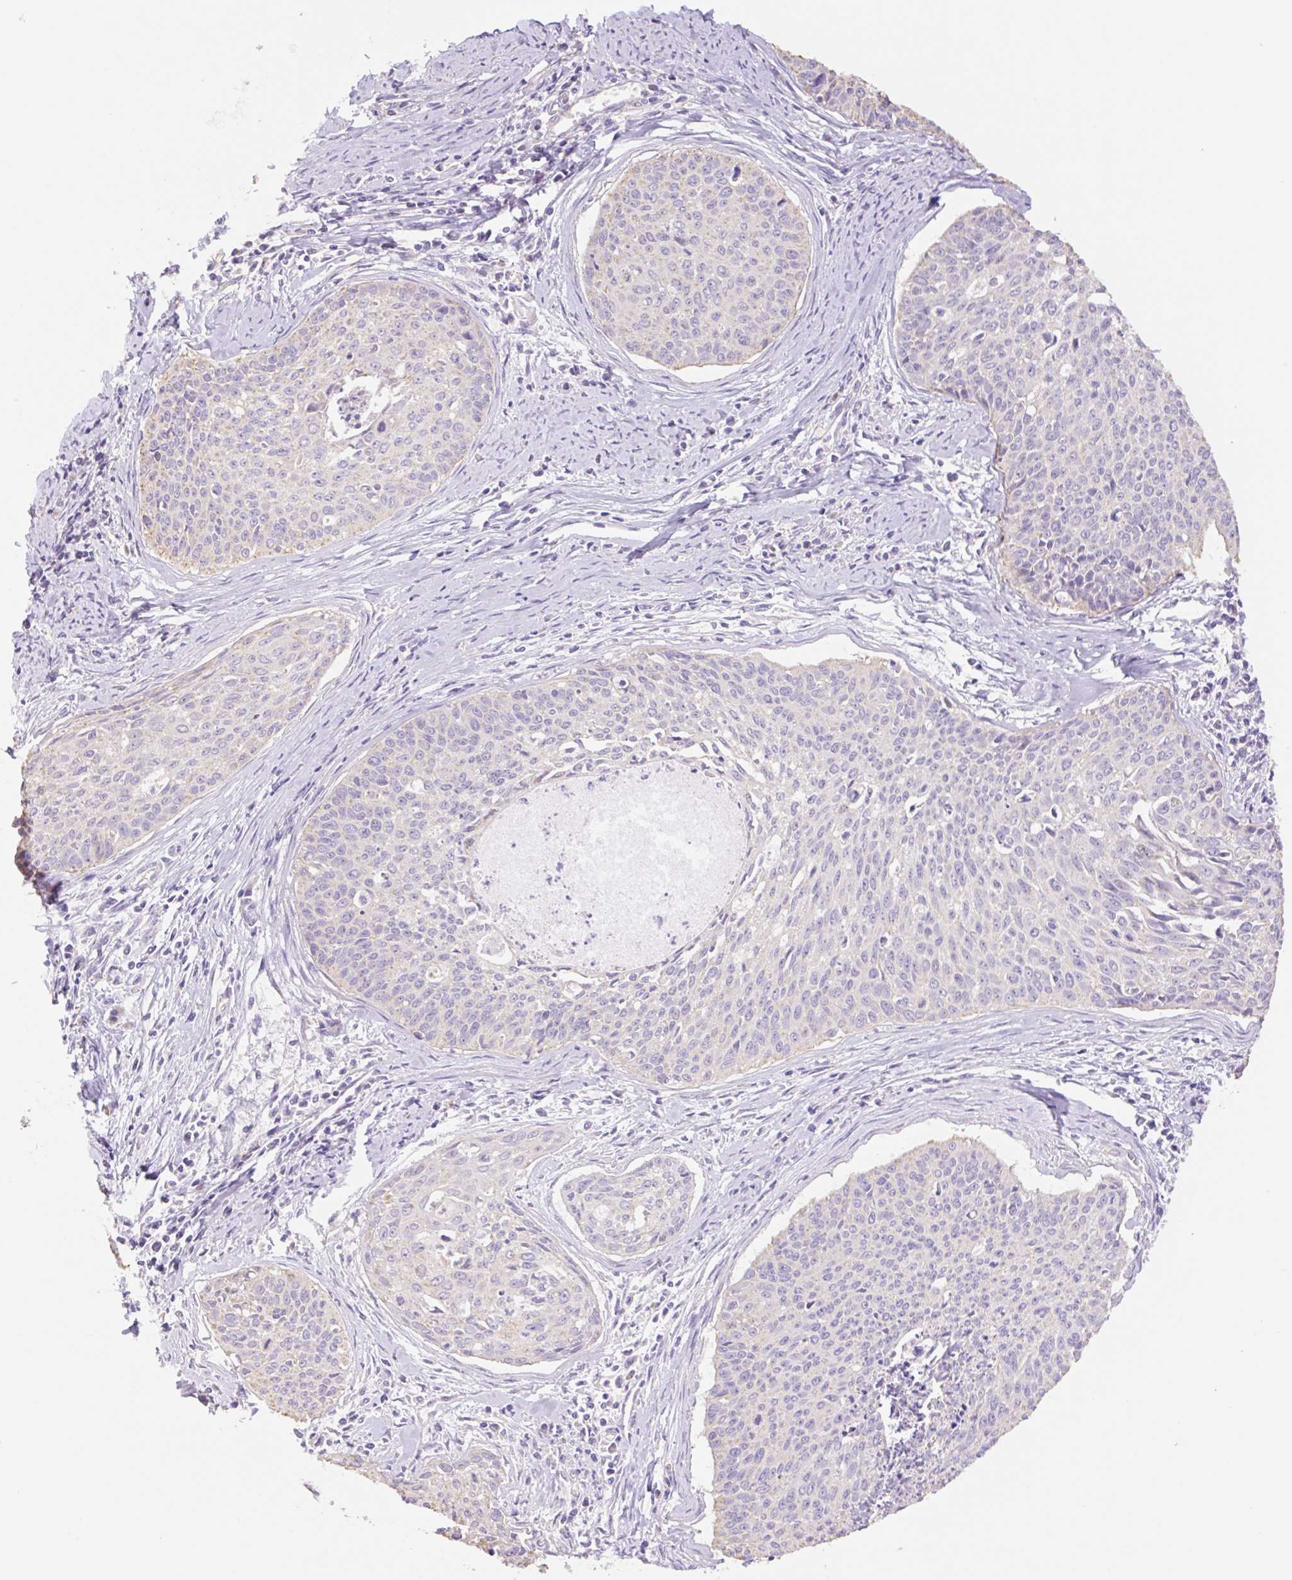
{"staining": {"intensity": "negative", "quantity": "none", "location": "none"}, "tissue": "cervical cancer", "cell_type": "Tumor cells", "image_type": "cancer", "snomed": [{"axis": "morphology", "description": "Squamous cell carcinoma, NOS"}, {"axis": "topography", "description": "Cervix"}], "caption": "Immunohistochemistry (IHC) of cervical squamous cell carcinoma shows no expression in tumor cells.", "gene": "COPZ2", "patient": {"sex": "female", "age": 55}}